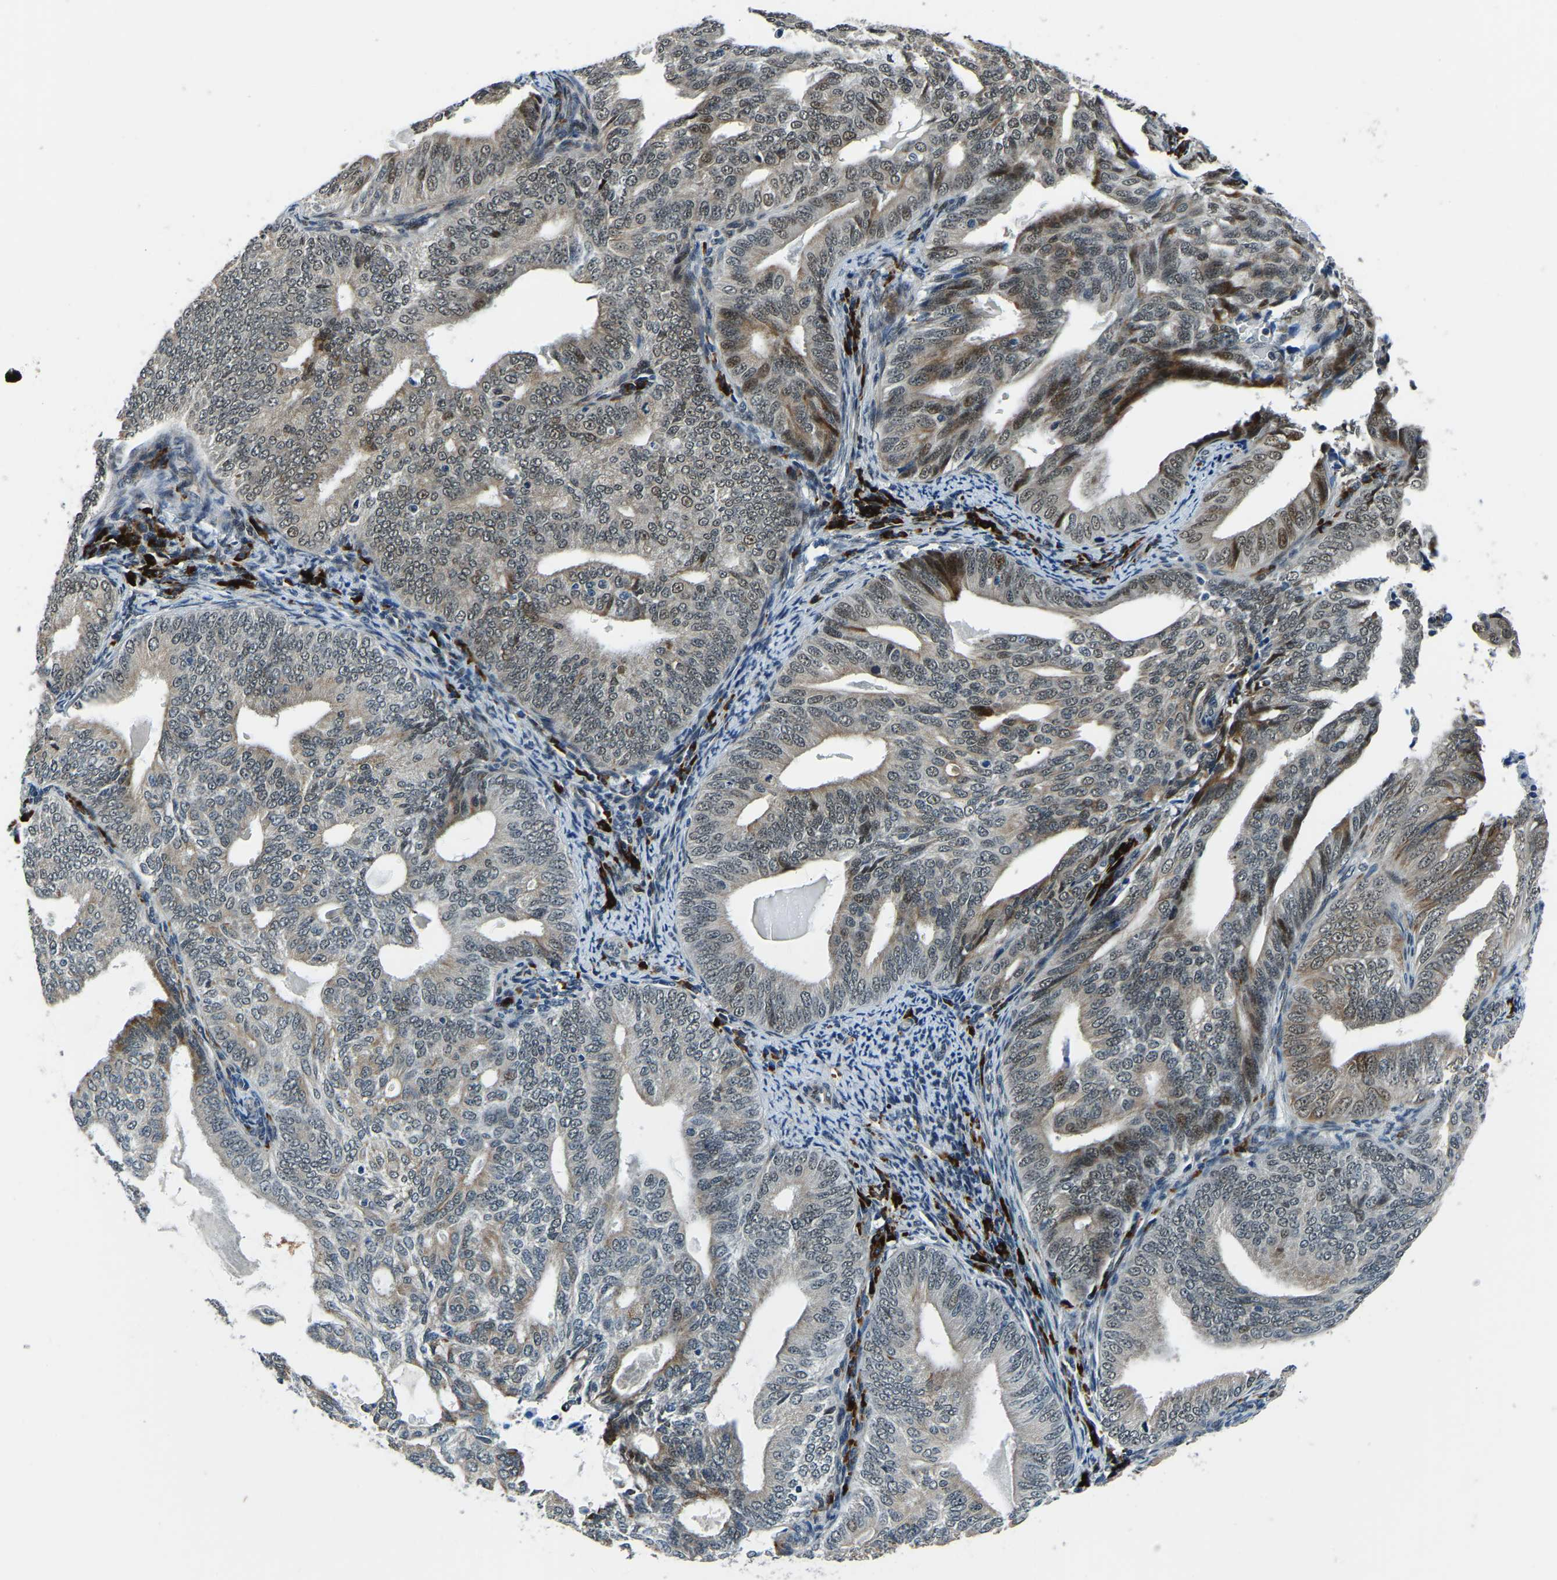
{"staining": {"intensity": "moderate", "quantity": "<25%", "location": "cytoplasmic/membranous,nuclear"}, "tissue": "endometrial cancer", "cell_type": "Tumor cells", "image_type": "cancer", "snomed": [{"axis": "morphology", "description": "Adenocarcinoma, NOS"}, {"axis": "topography", "description": "Endometrium"}], "caption": "Adenocarcinoma (endometrial) was stained to show a protein in brown. There is low levels of moderate cytoplasmic/membranous and nuclear positivity in approximately <25% of tumor cells.", "gene": "ING2", "patient": {"sex": "female", "age": 58}}